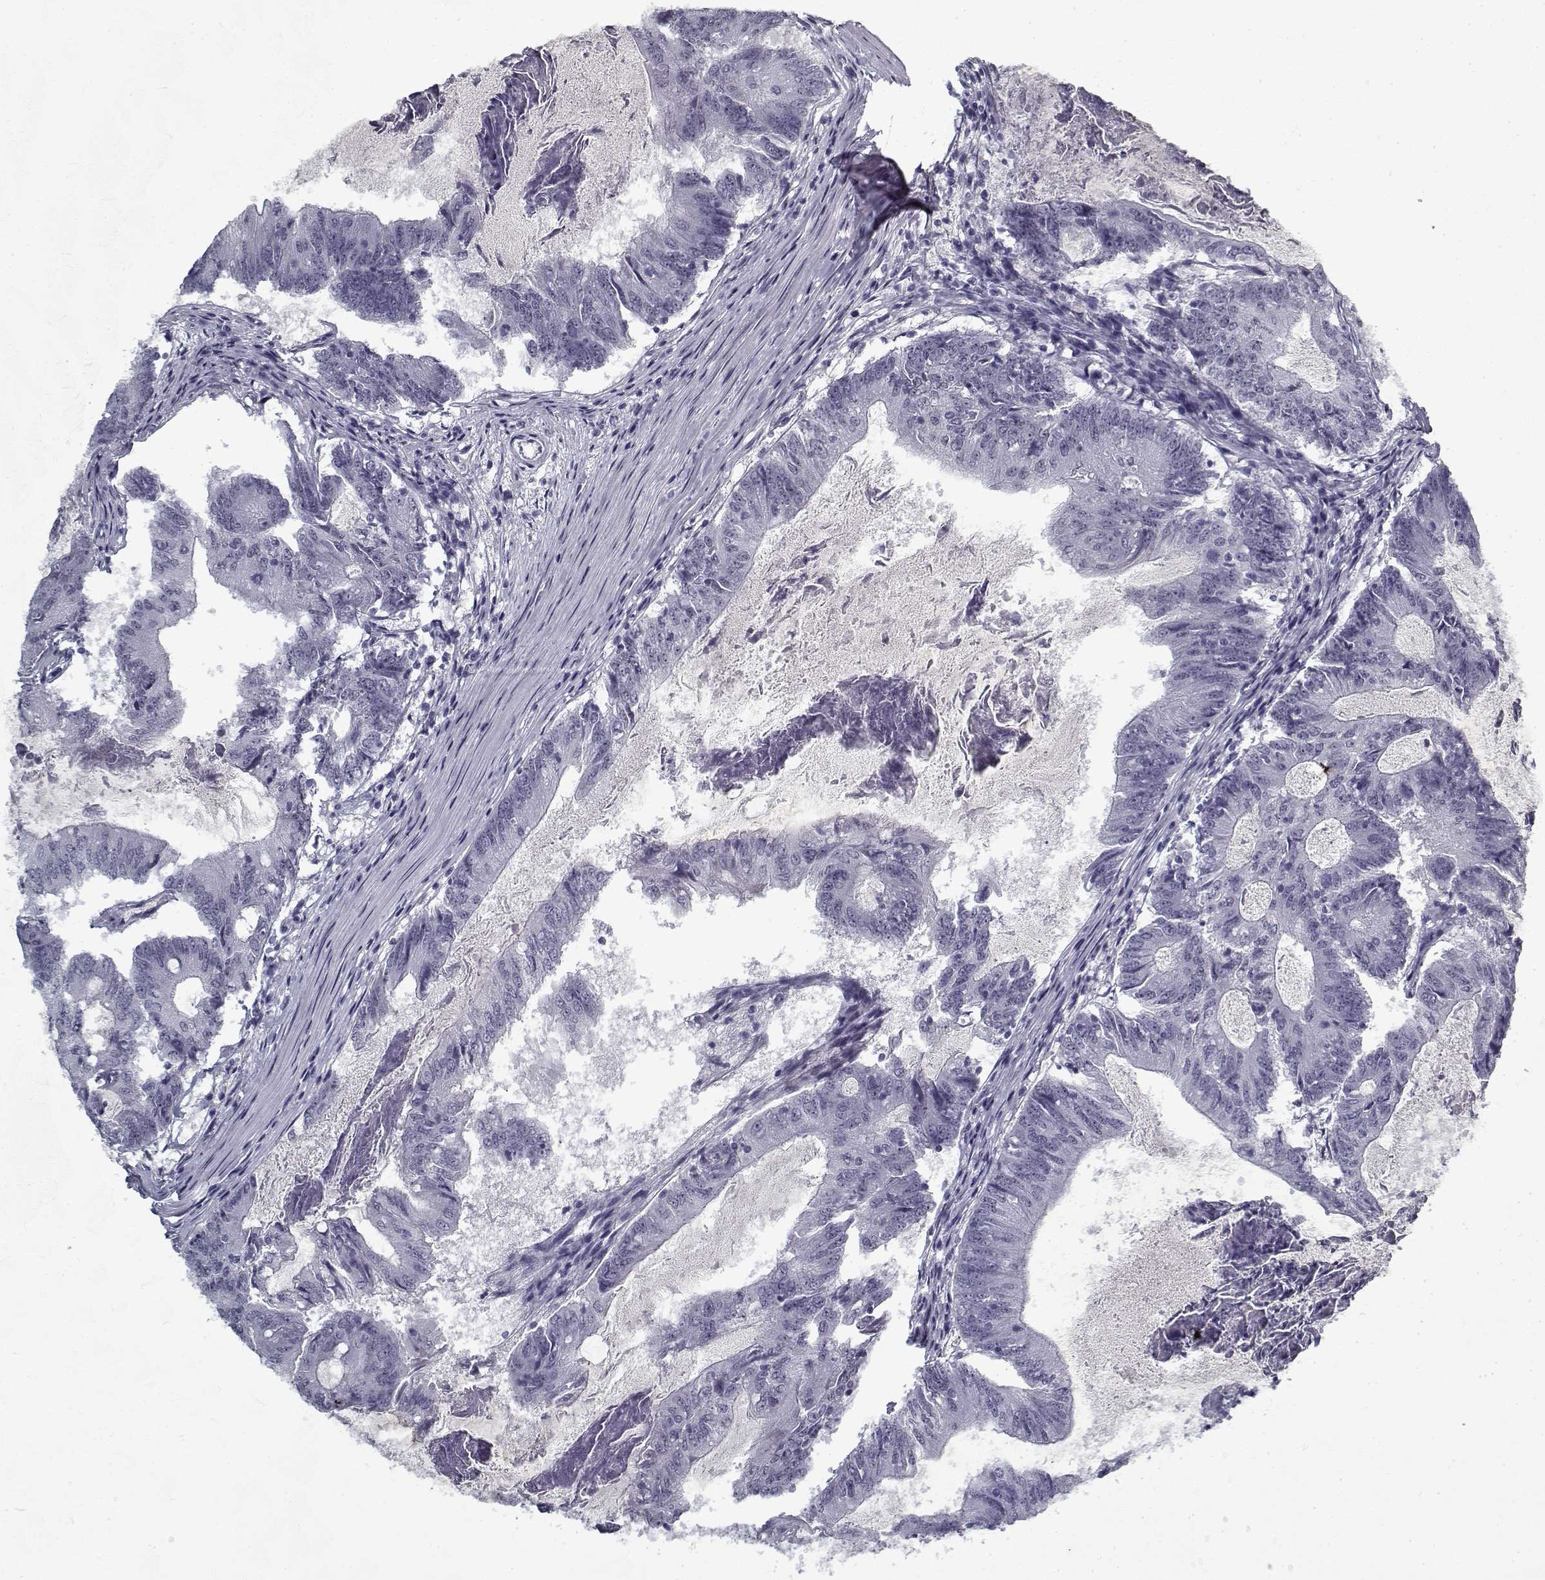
{"staining": {"intensity": "negative", "quantity": "none", "location": "none"}, "tissue": "colorectal cancer", "cell_type": "Tumor cells", "image_type": "cancer", "snomed": [{"axis": "morphology", "description": "Adenocarcinoma, NOS"}, {"axis": "topography", "description": "Colon"}], "caption": "An immunohistochemistry (IHC) histopathology image of colorectal adenocarcinoma is shown. There is no staining in tumor cells of colorectal adenocarcinoma.", "gene": "RNF32", "patient": {"sex": "female", "age": 70}}